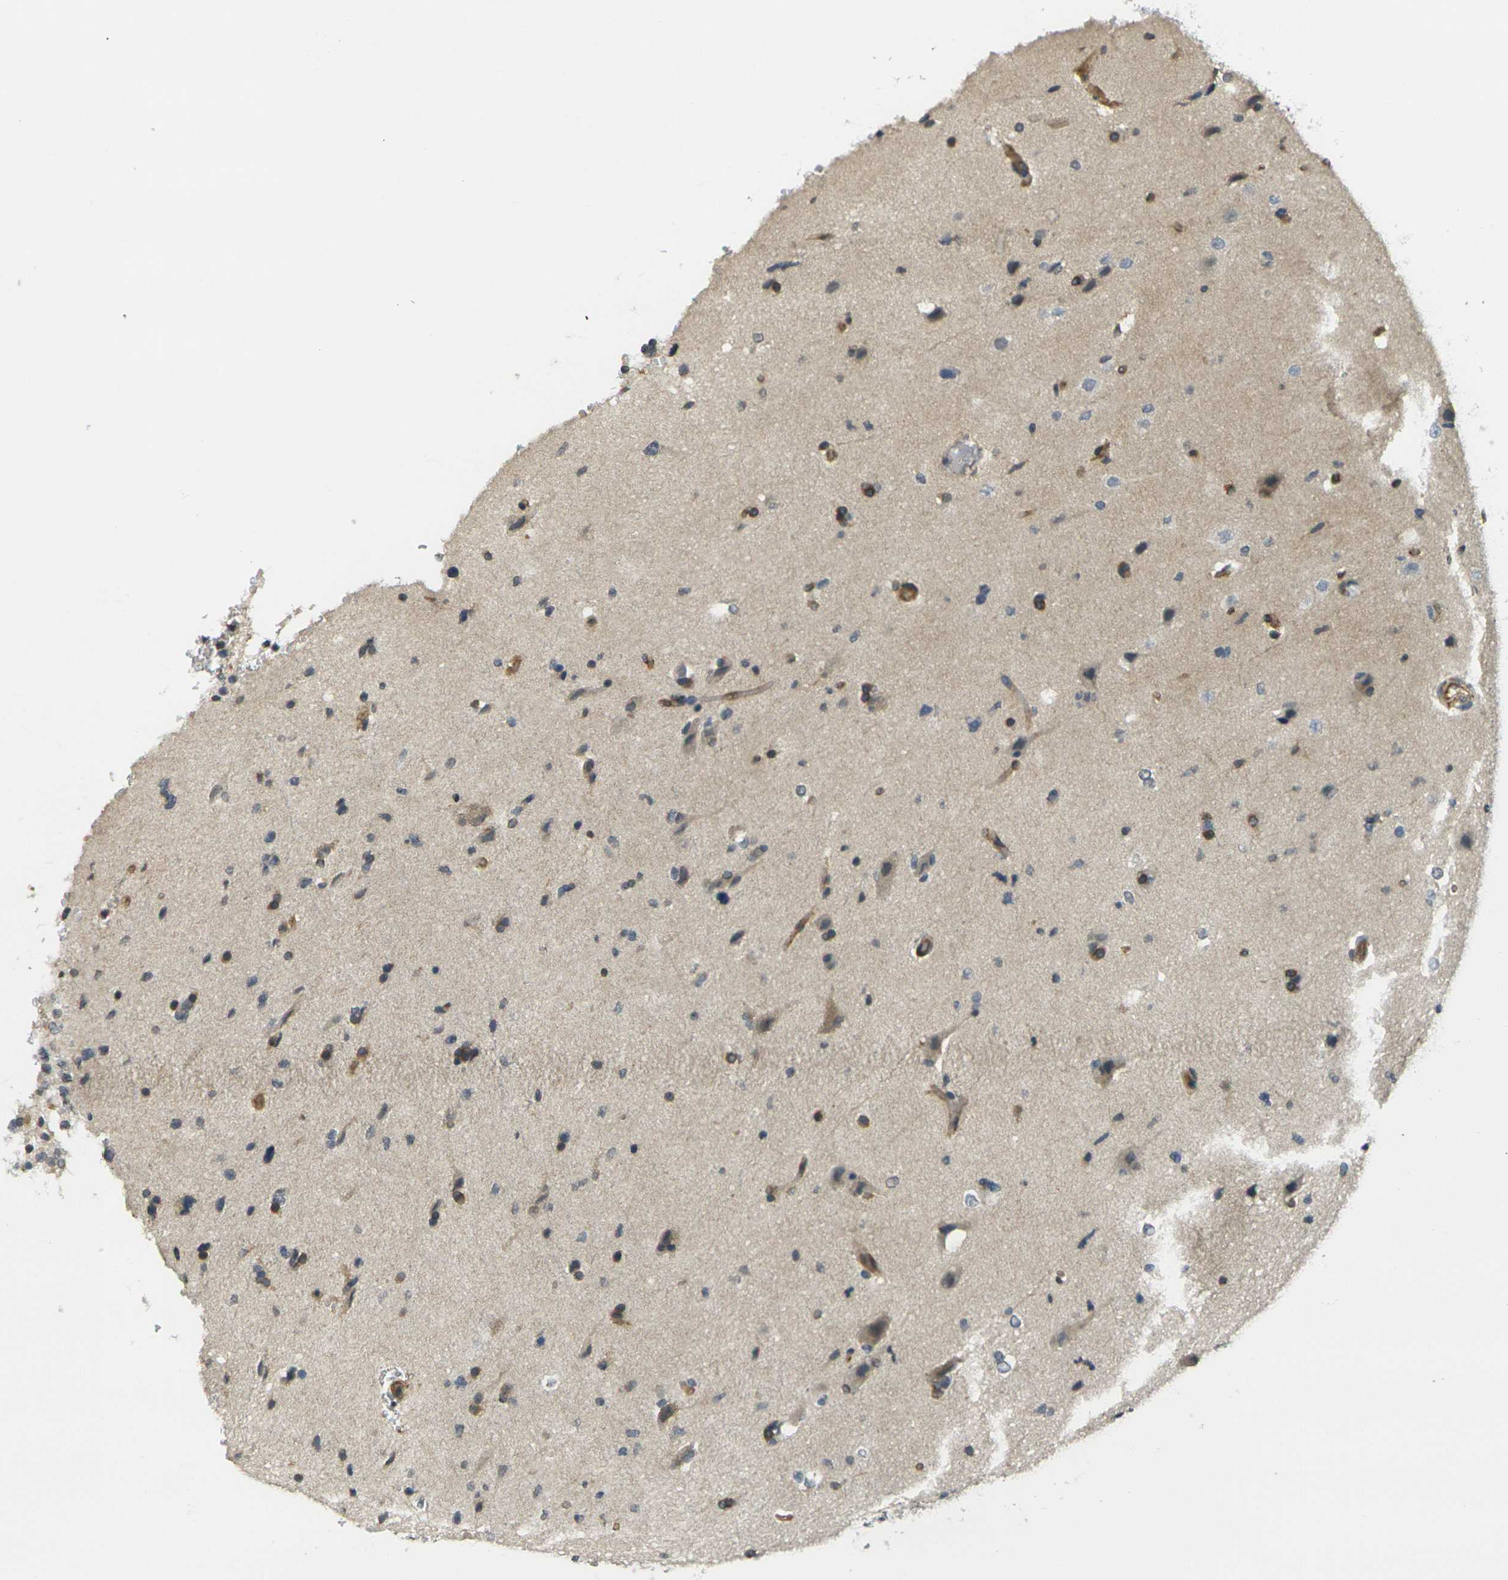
{"staining": {"intensity": "moderate", "quantity": "<25%", "location": "cytoplasmic/membranous"}, "tissue": "glioma", "cell_type": "Tumor cells", "image_type": "cancer", "snomed": [{"axis": "morphology", "description": "Glioma, malignant, Low grade"}, {"axis": "topography", "description": "Brain"}], "caption": "Immunohistochemistry (IHC) (DAB) staining of glioma demonstrates moderate cytoplasmic/membranous protein positivity in approximately <25% of tumor cells.", "gene": "CAST", "patient": {"sex": "female", "age": 37}}